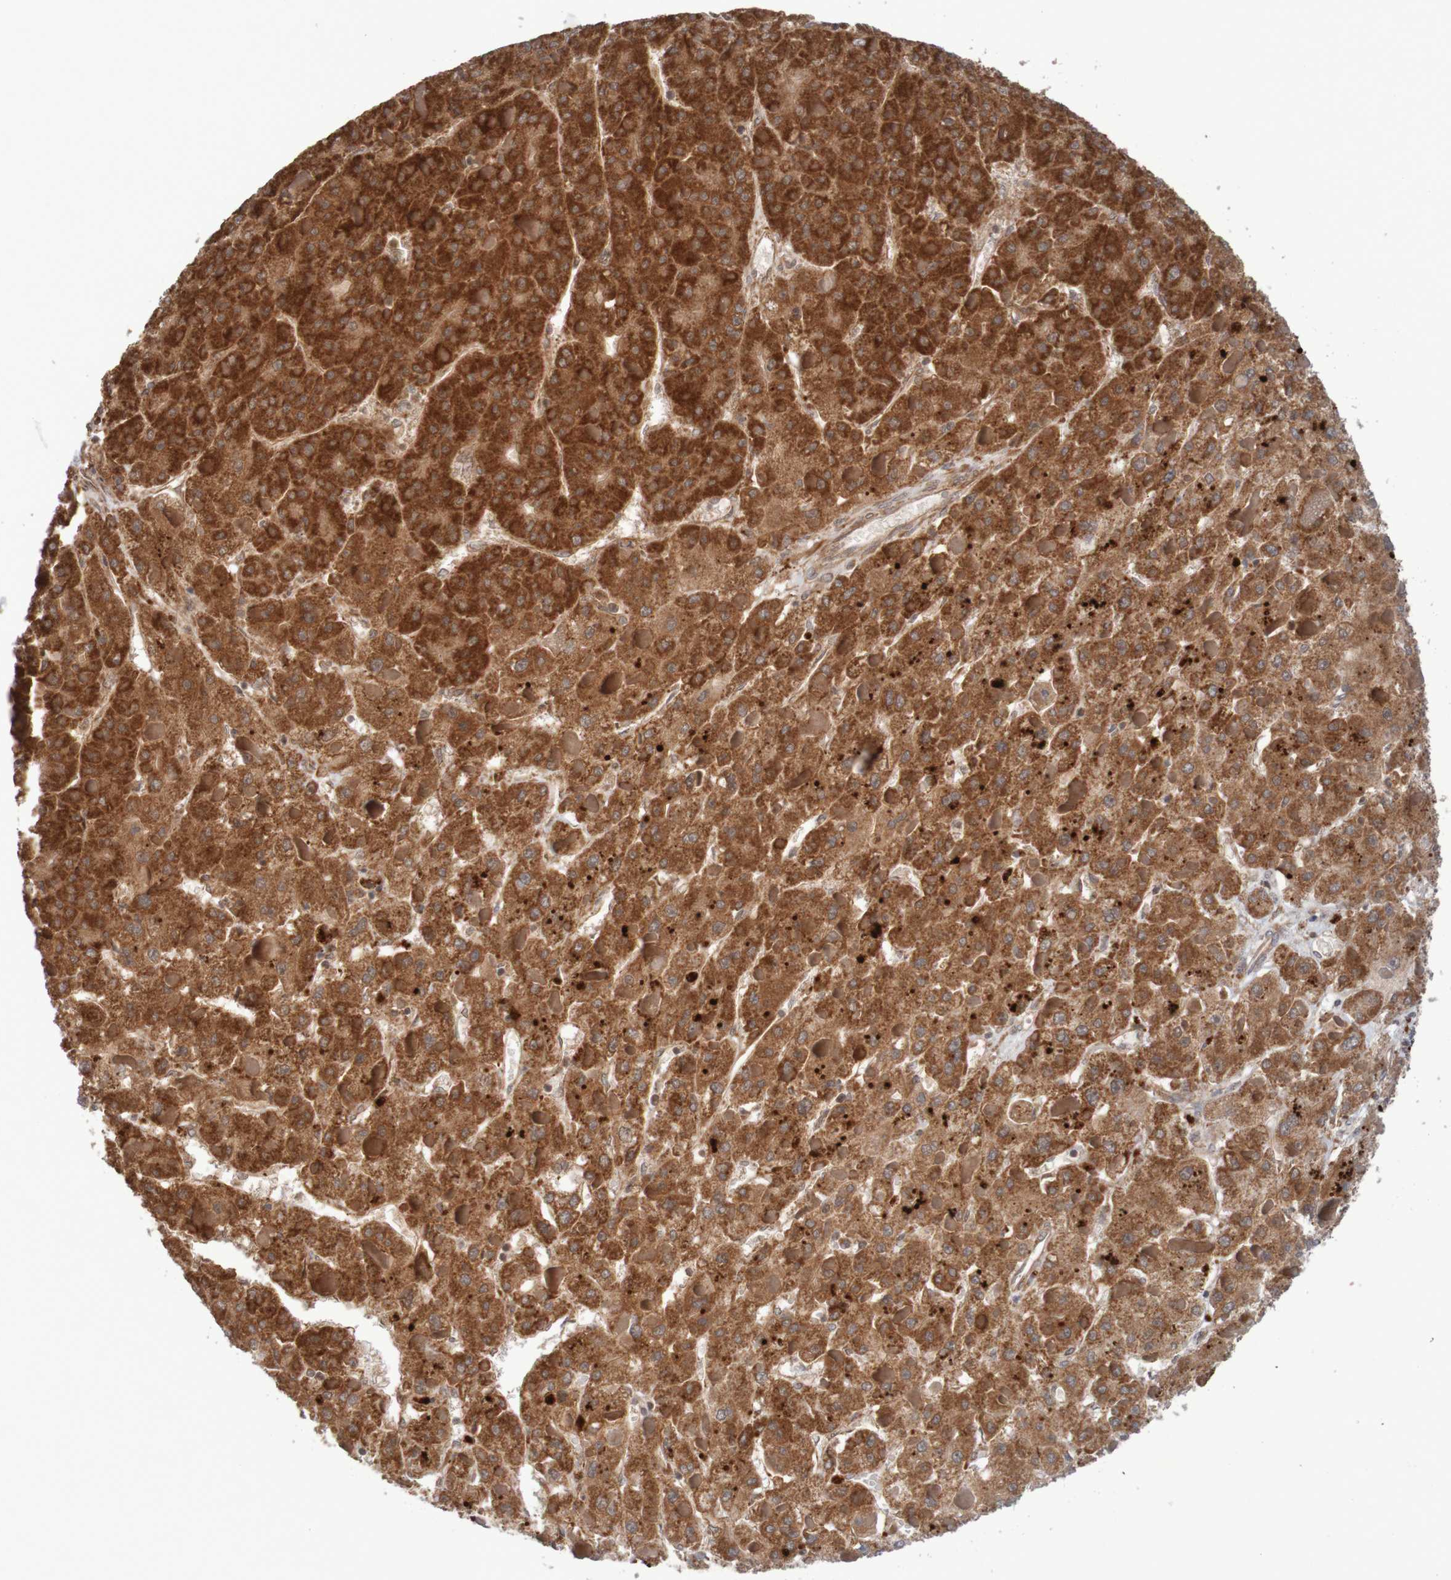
{"staining": {"intensity": "strong", "quantity": ">75%", "location": "cytoplasmic/membranous"}, "tissue": "liver cancer", "cell_type": "Tumor cells", "image_type": "cancer", "snomed": [{"axis": "morphology", "description": "Carcinoma, Hepatocellular, NOS"}, {"axis": "topography", "description": "Liver"}], "caption": "DAB immunohistochemical staining of human hepatocellular carcinoma (liver) demonstrates strong cytoplasmic/membranous protein staining in about >75% of tumor cells. Using DAB (brown) and hematoxylin (blue) stains, captured at high magnification using brightfield microscopy.", "gene": "MRPL52", "patient": {"sex": "female", "age": 73}}